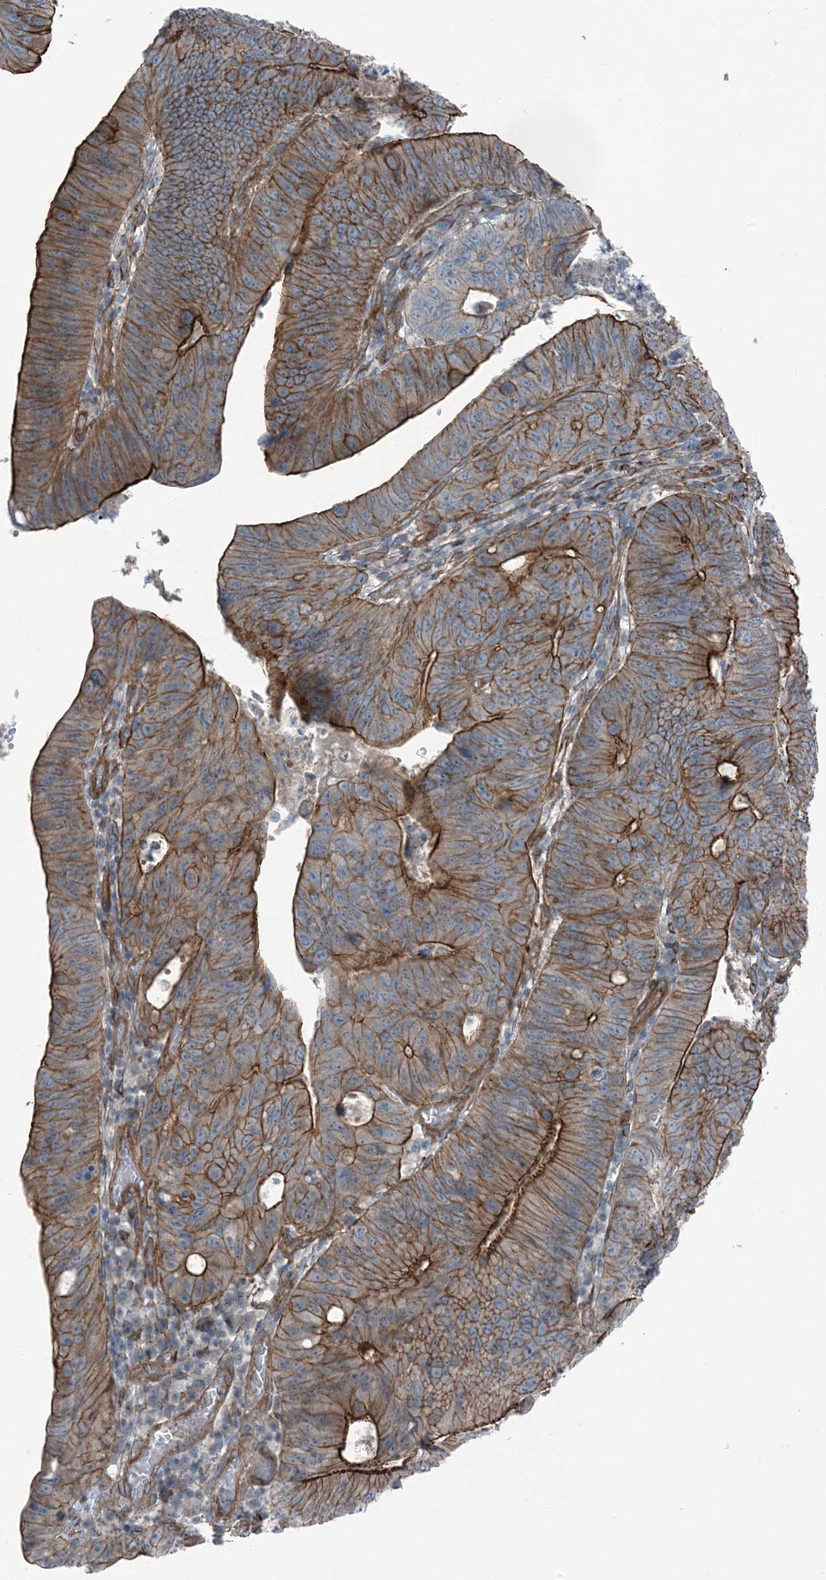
{"staining": {"intensity": "strong", "quantity": ">75%", "location": "cytoplasmic/membranous"}, "tissue": "stomach cancer", "cell_type": "Tumor cells", "image_type": "cancer", "snomed": [{"axis": "morphology", "description": "Adenocarcinoma, NOS"}, {"axis": "topography", "description": "Stomach"}], "caption": "A brown stain highlights strong cytoplasmic/membranous staining of a protein in human stomach cancer tumor cells. (brown staining indicates protein expression, while blue staining denotes nuclei).", "gene": "ZFP90", "patient": {"sex": "male", "age": 59}}